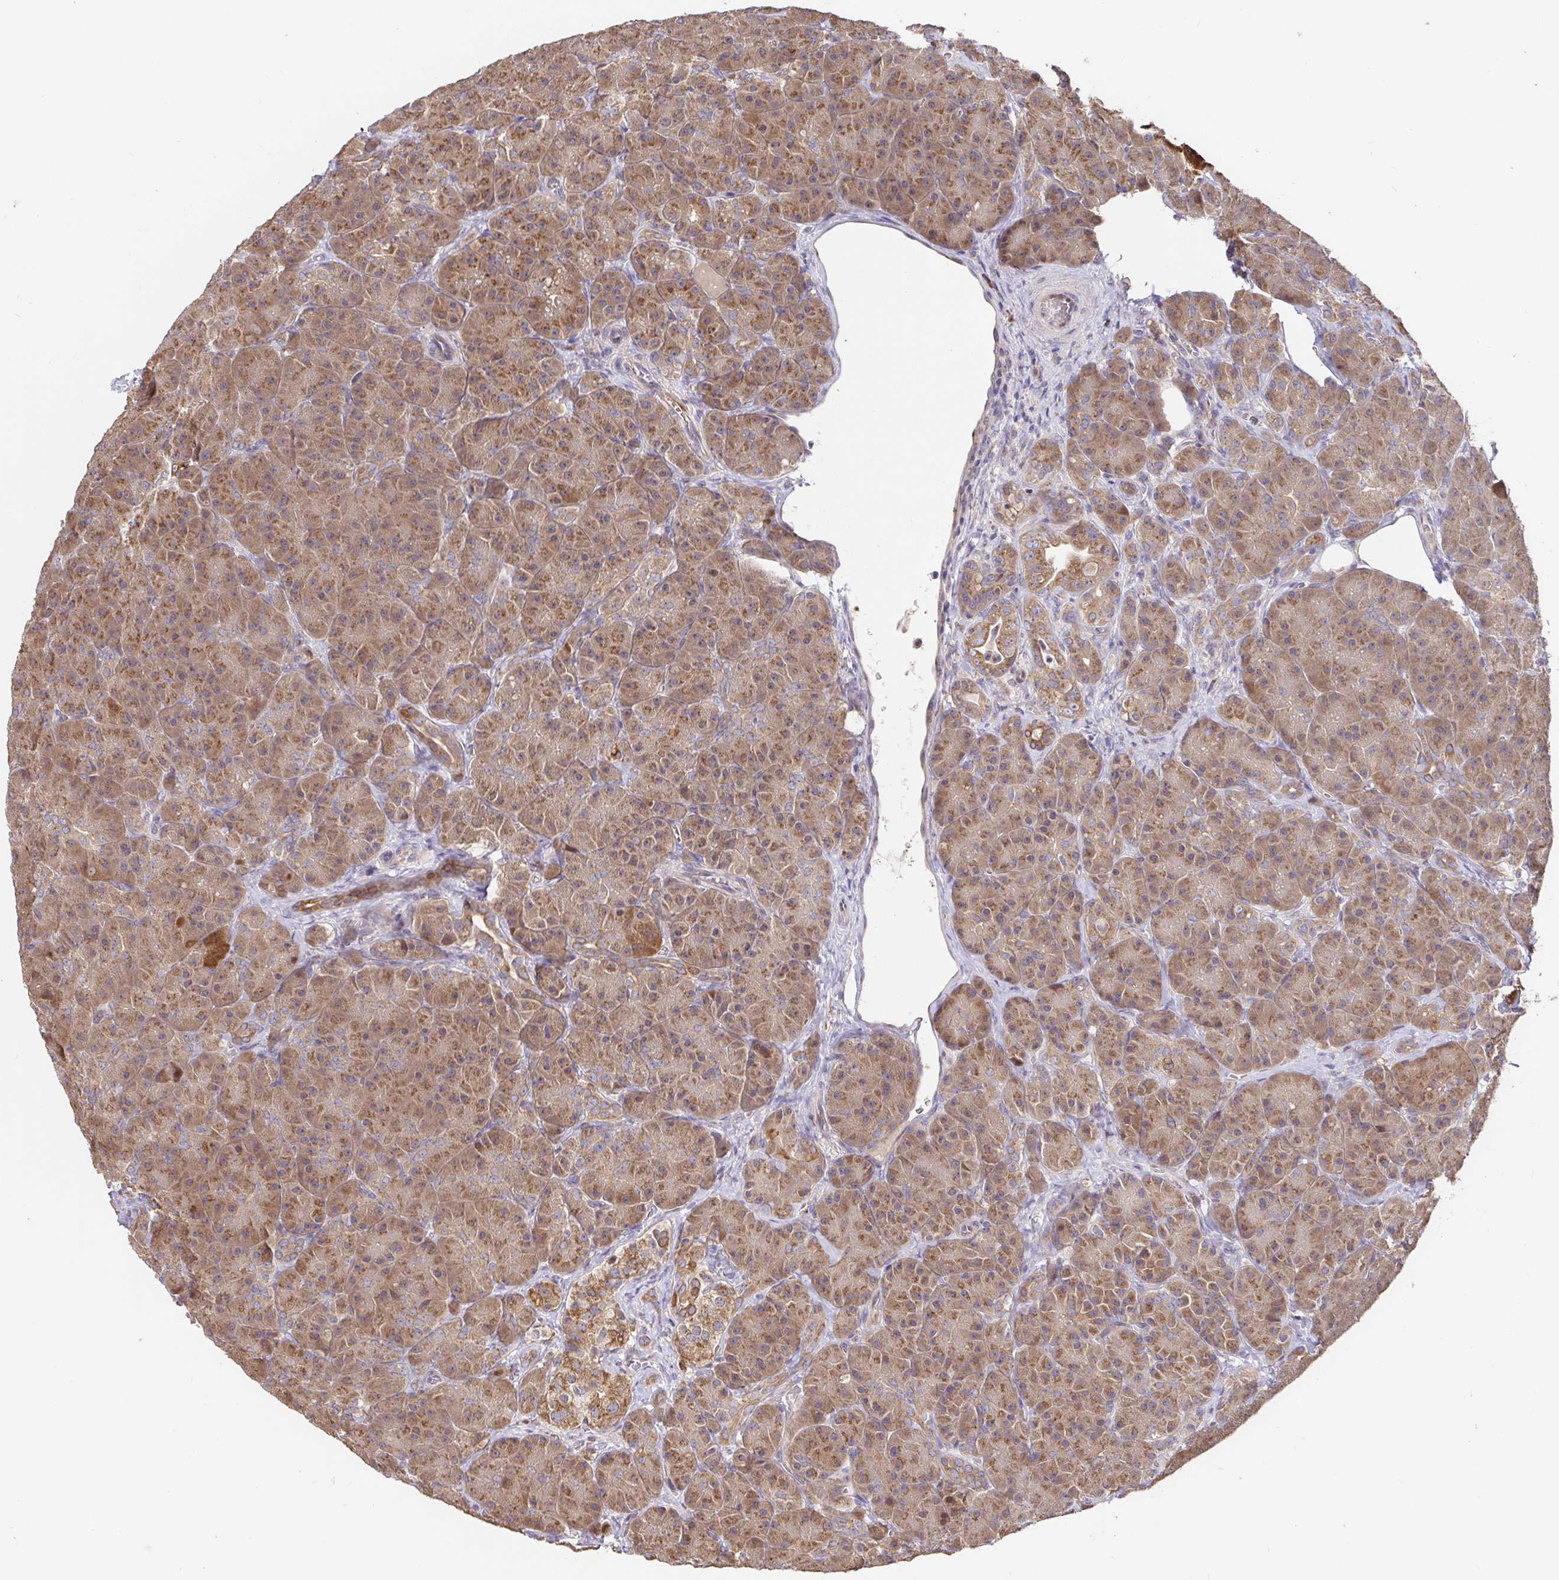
{"staining": {"intensity": "moderate", "quantity": ">75%", "location": "cytoplasmic/membranous,nuclear"}, "tissue": "pancreas", "cell_type": "Exocrine glandular cells", "image_type": "normal", "snomed": [{"axis": "morphology", "description": "Normal tissue, NOS"}, {"axis": "topography", "description": "Pancreas"}], "caption": "Protein staining of benign pancreas demonstrates moderate cytoplasmic/membranous,nuclear expression in approximately >75% of exocrine glandular cells.", "gene": "ELP1", "patient": {"sex": "male", "age": 57}}